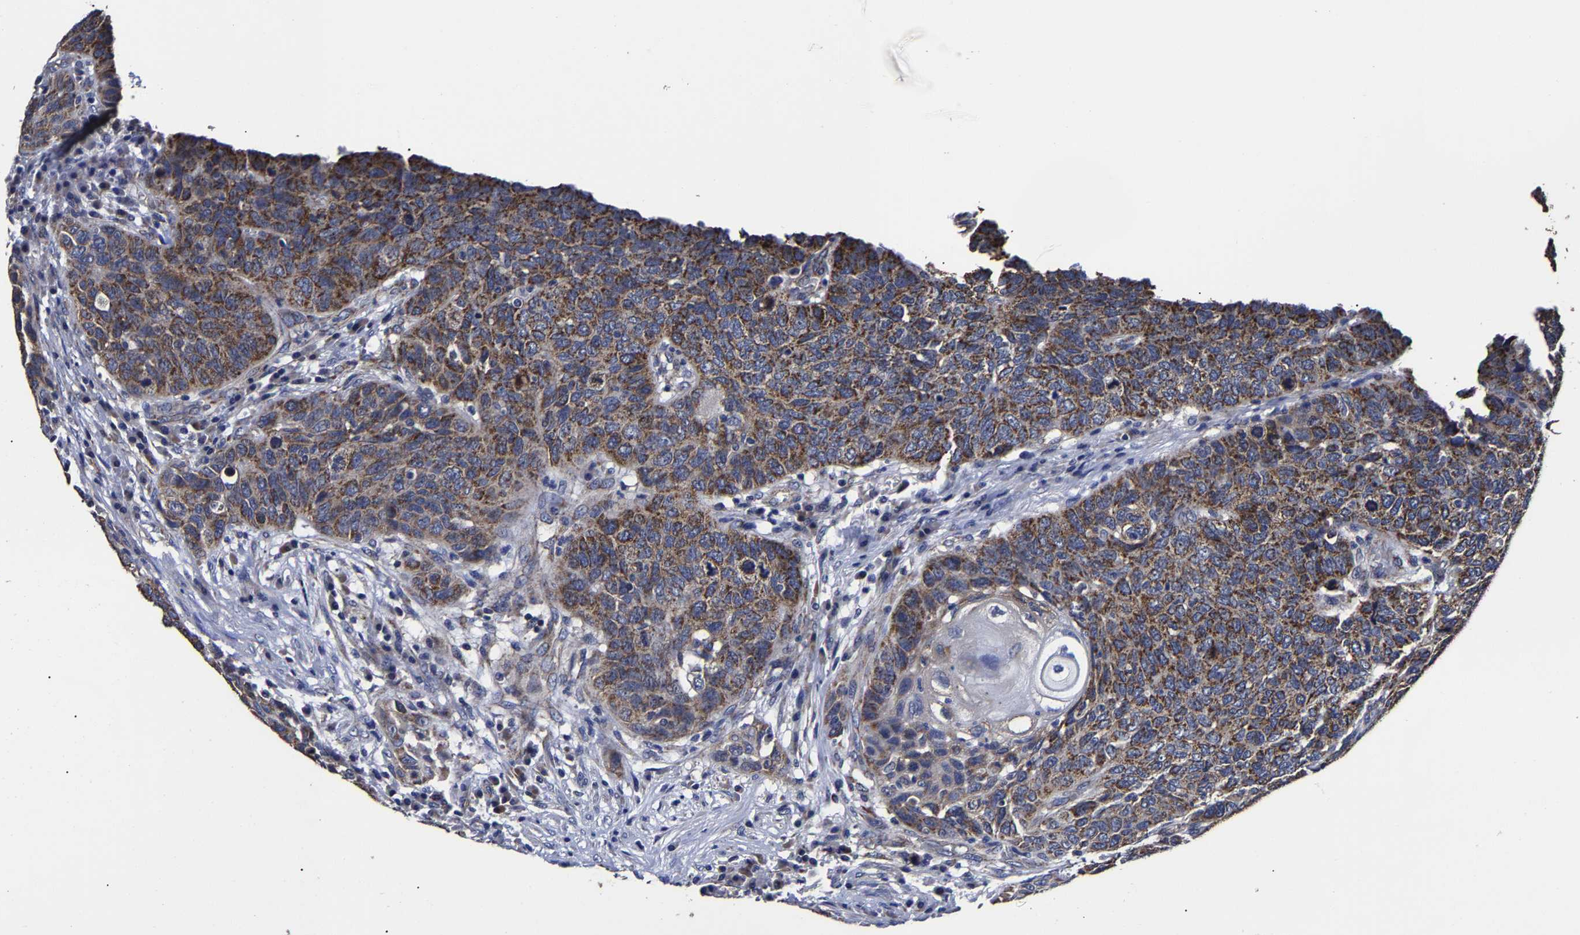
{"staining": {"intensity": "moderate", "quantity": ">75%", "location": "cytoplasmic/membranous"}, "tissue": "head and neck cancer", "cell_type": "Tumor cells", "image_type": "cancer", "snomed": [{"axis": "morphology", "description": "Squamous cell carcinoma, NOS"}, {"axis": "topography", "description": "Head-Neck"}], "caption": "Moderate cytoplasmic/membranous positivity is identified in about >75% of tumor cells in head and neck cancer (squamous cell carcinoma).", "gene": "AASS", "patient": {"sex": "male", "age": 66}}